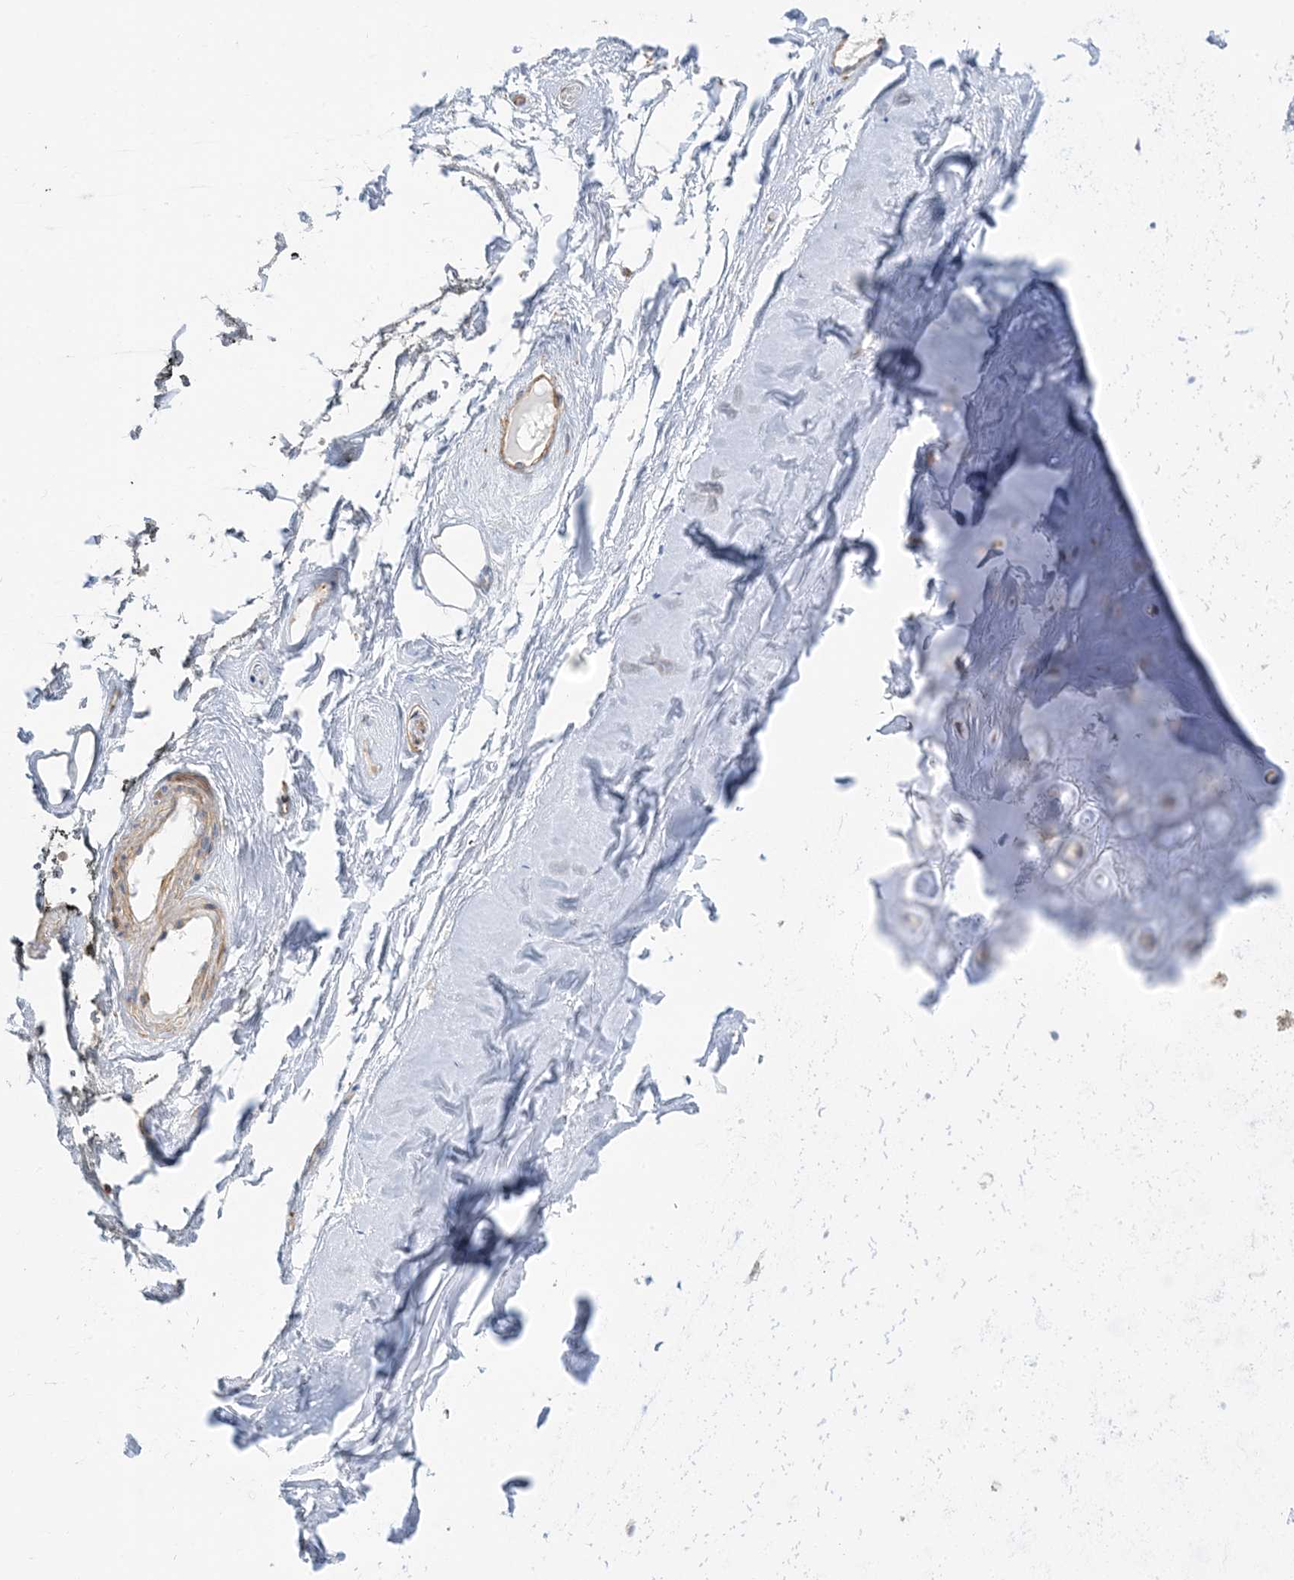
{"staining": {"intensity": "negative", "quantity": "none", "location": "none"}, "tissue": "adipose tissue", "cell_type": "Adipocytes", "image_type": "normal", "snomed": [{"axis": "morphology", "description": "Normal tissue, NOS"}, {"axis": "morphology", "description": "Basal cell carcinoma"}, {"axis": "topography", "description": "Skin"}], "caption": "The image exhibits no significant staining in adipocytes of adipose tissue.", "gene": "CALHM5", "patient": {"sex": "female", "age": 89}}